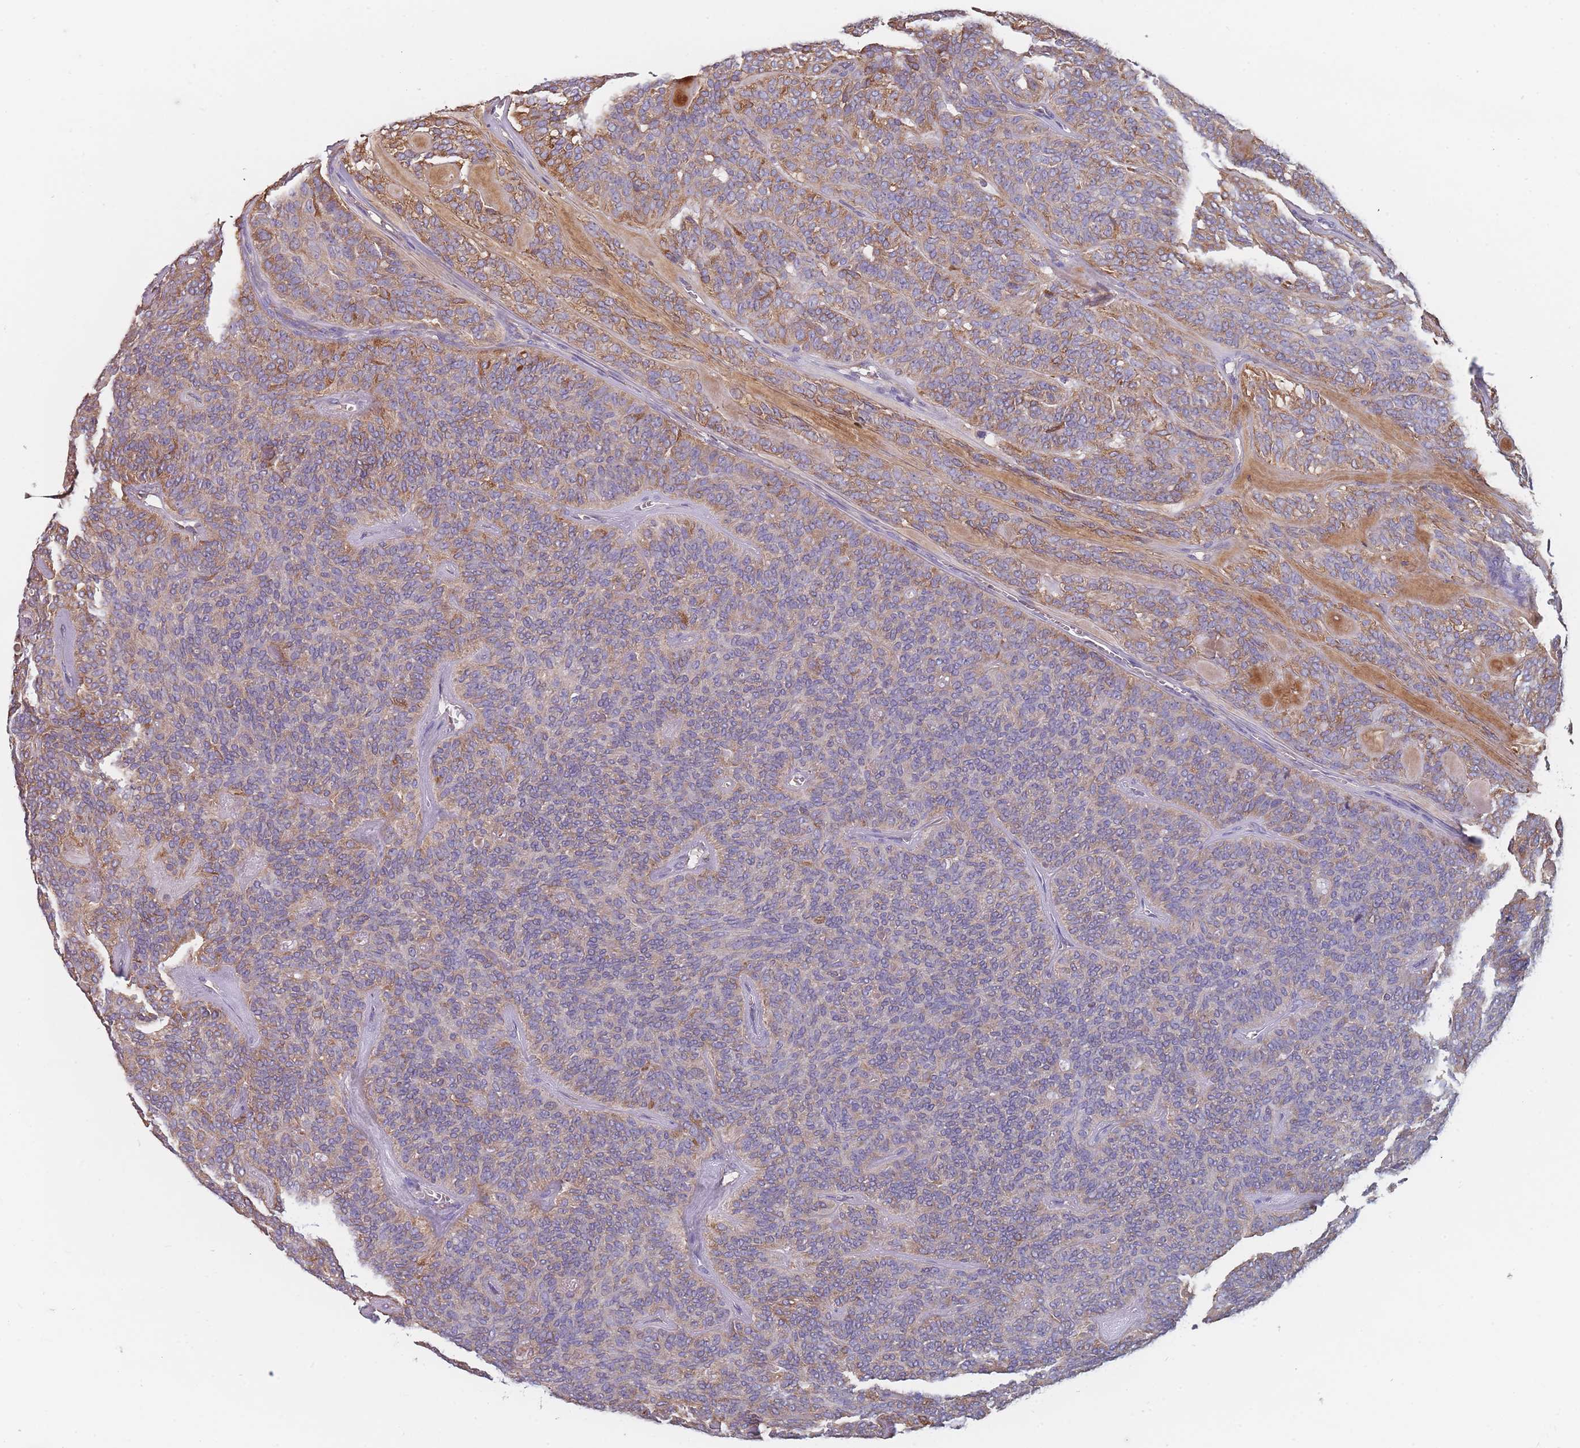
{"staining": {"intensity": "moderate", "quantity": "25%-75%", "location": "cytoplasmic/membranous"}, "tissue": "head and neck cancer", "cell_type": "Tumor cells", "image_type": "cancer", "snomed": [{"axis": "morphology", "description": "Adenocarcinoma, NOS"}, {"axis": "topography", "description": "Head-Neck"}], "caption": "Immunohistochemistry (IHC) of head and neck adenocarcinoma exhibits medium levels of moderate cytoplasmic/membranous expression in about 25%-75% of tumor cells.", "gene": "OR7C2", "patient": {"sex": "male", "age": 66}}